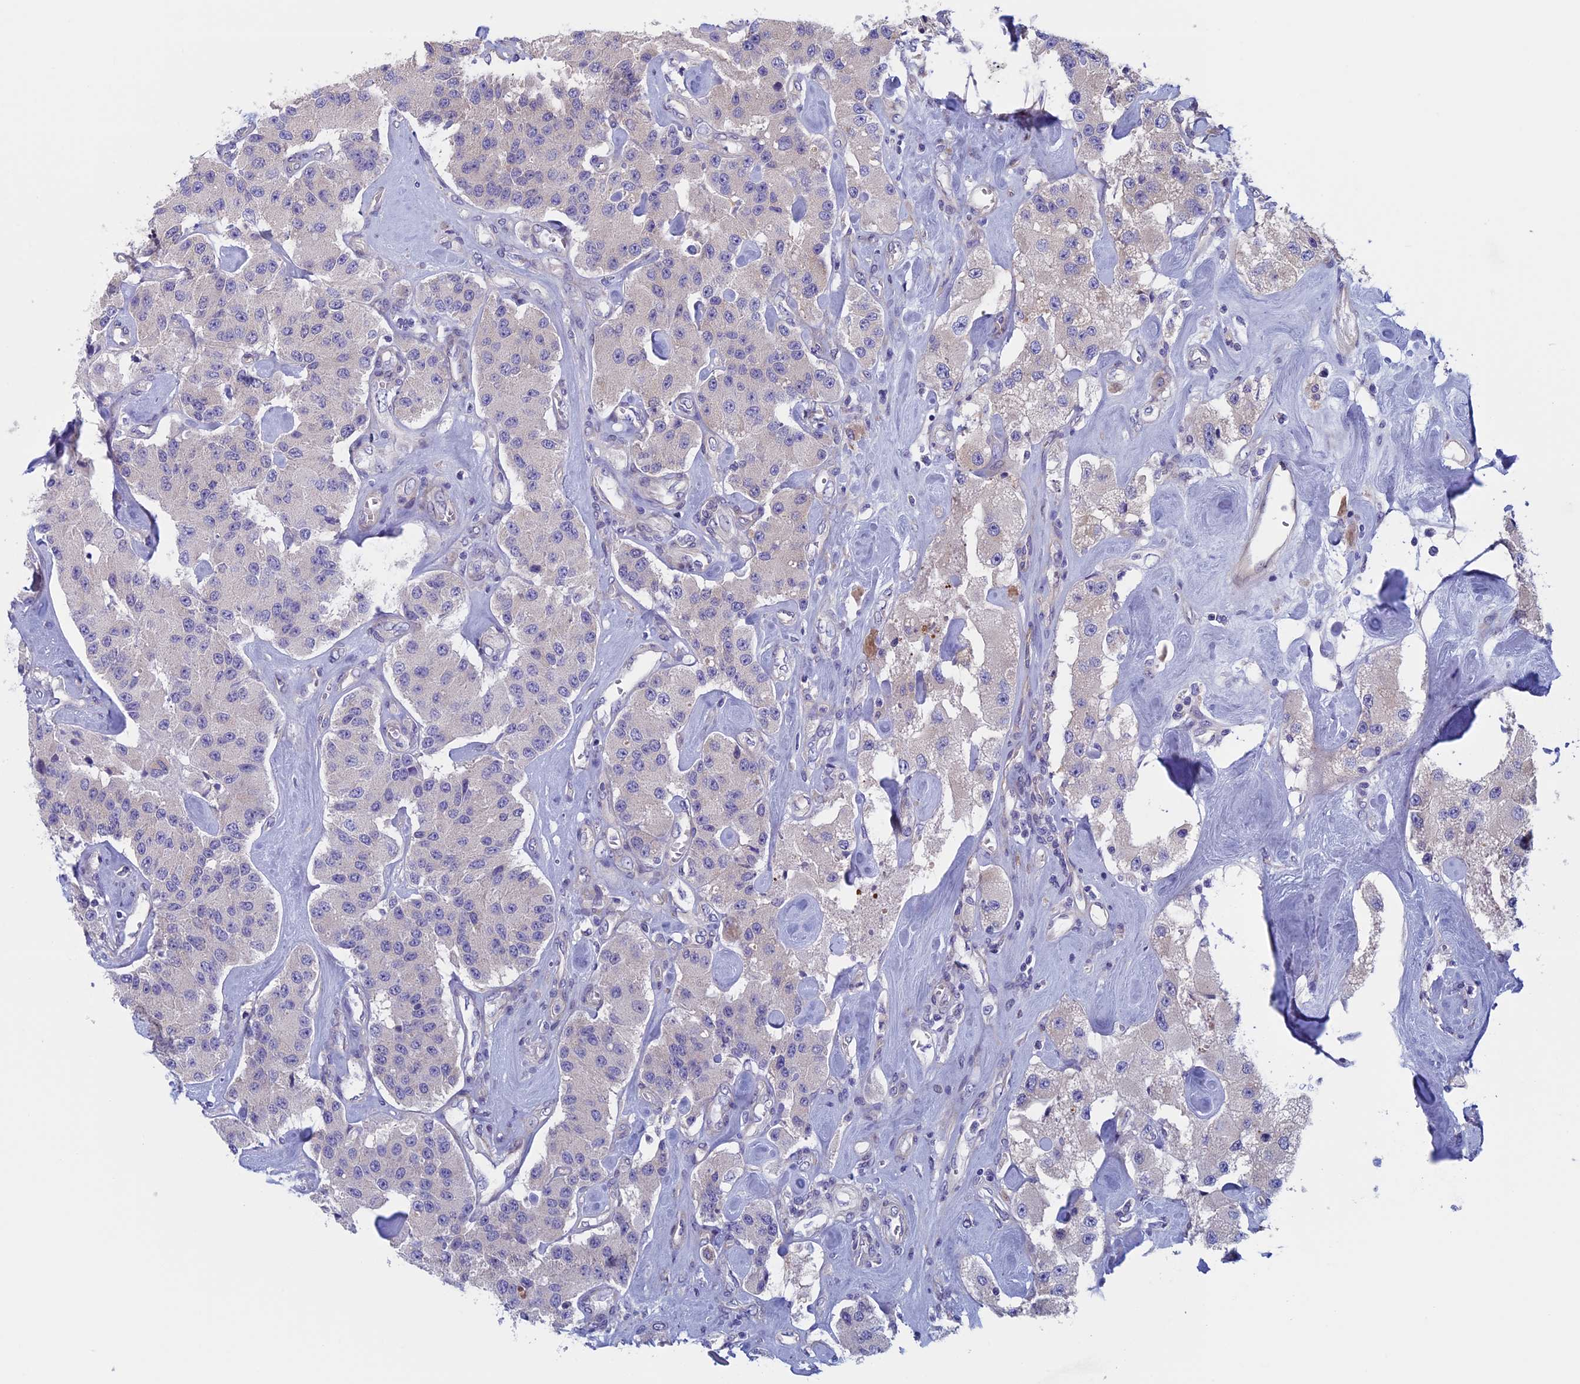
{"staining": {"intensity": "negative", "quantity": "none", "location": "none"}, "tissue": "carcinoid", "cell_type": "Tumor cells", "image_type": "cancer", "snomed": [{"axis": "morphology", "description": "Carcinoid, malignant, NOS"}, {"axis": "topography", "description": "Pancreas"}], "caption": "Carcinoid was stained to show a protein in brown. There is no significant positivity in tumor cells.", "gene": "CNOT6L", "patient": {"sex": "male", "age": 41}}